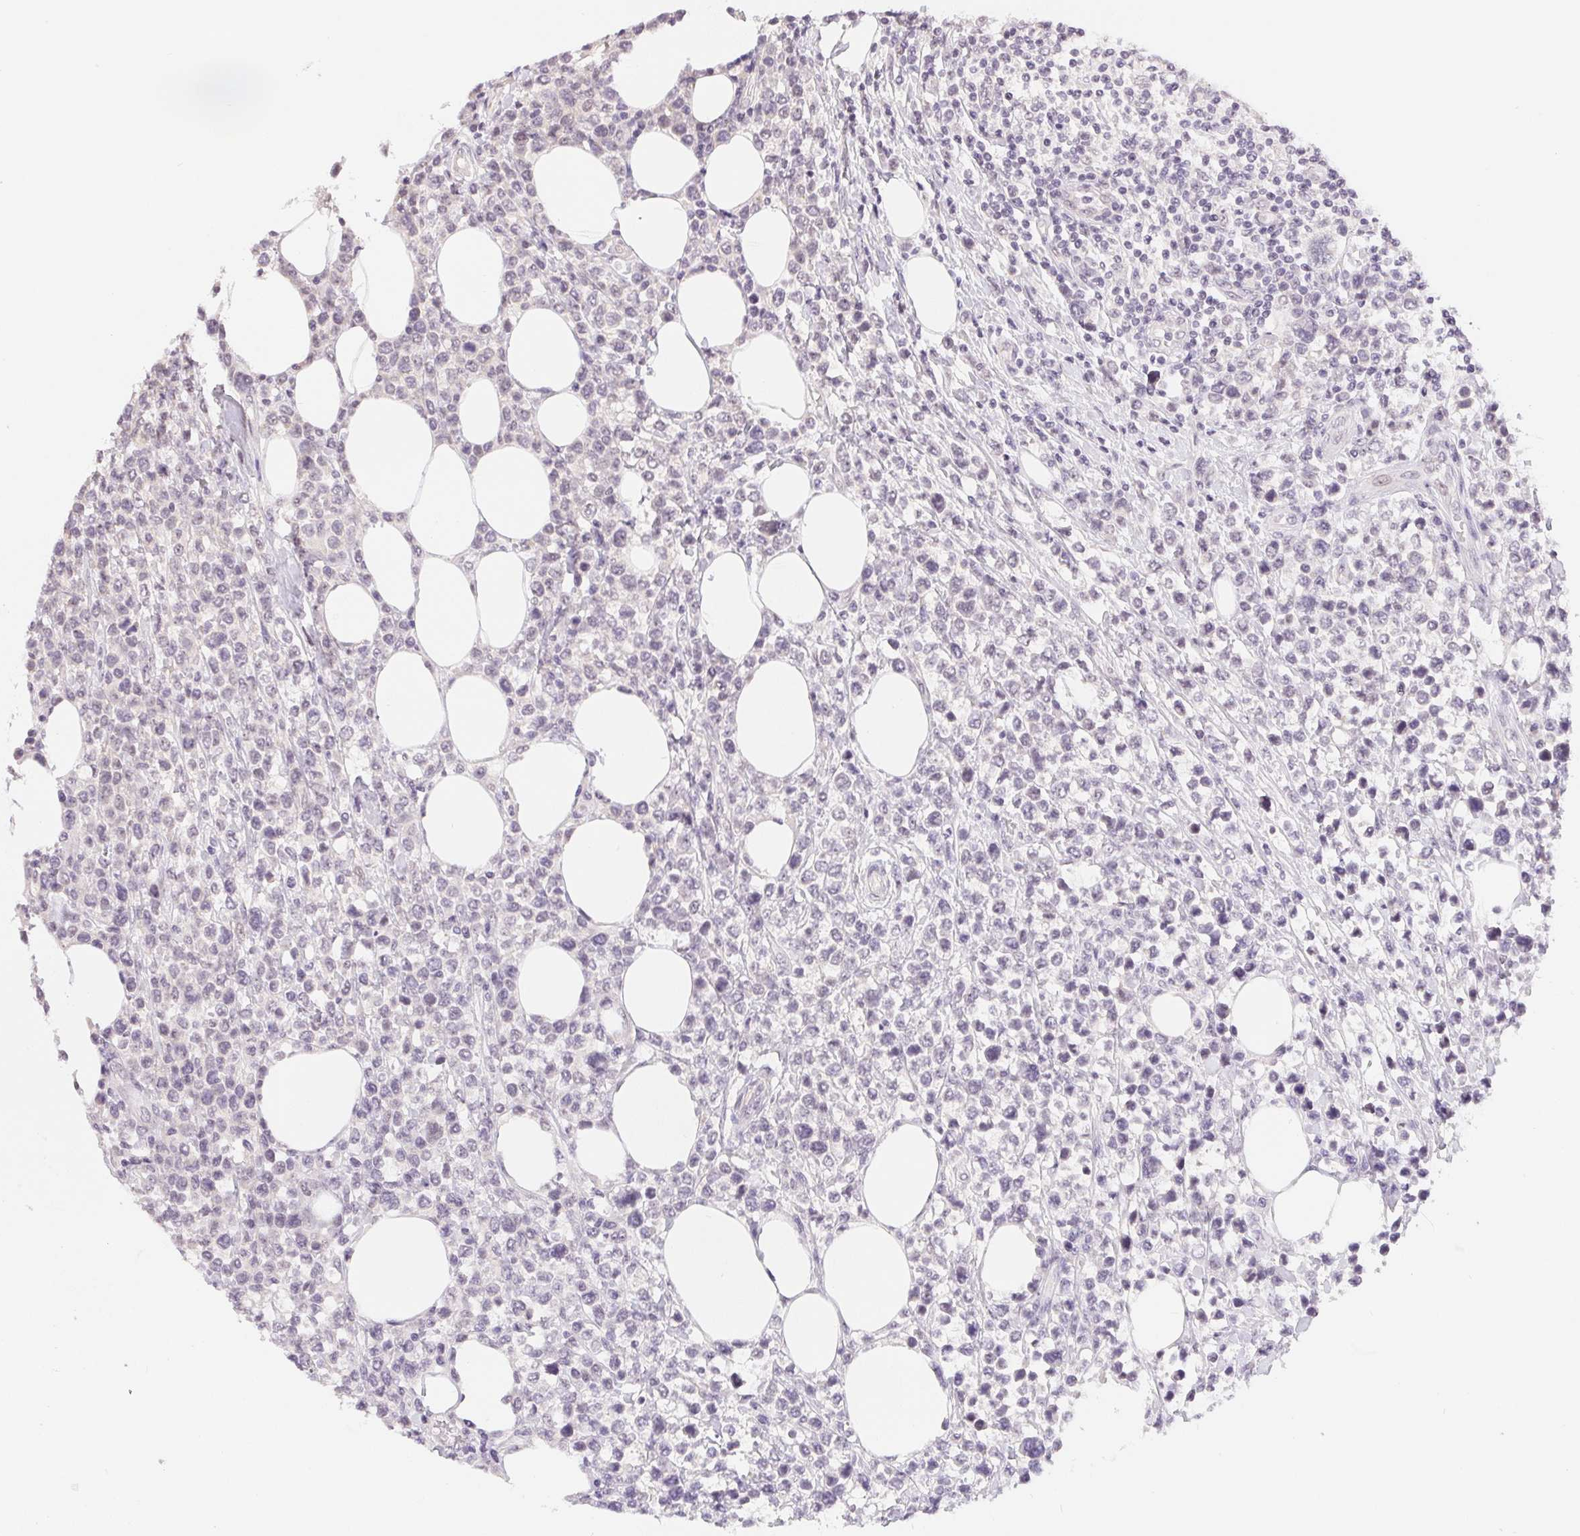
{"staining": {"intensity": "negative", "quantity": "none", "location": "none"}, "tissue": "lymphoma", "cell_type": "Tumor cells", "image_type": "cancer", "snomed": [{"axis": "morphology", "description": "Malignant lymphoma, non-Hodgkin's type, High grade"}, {"axis": "topography", "description": "Soft tissue"}], "caption": "Photomicrograph shows no protein positivity in tumor cells of lymphoma tissue.", "gene": "LCA5L", "patient": {"sex": "female", "age": 56}}